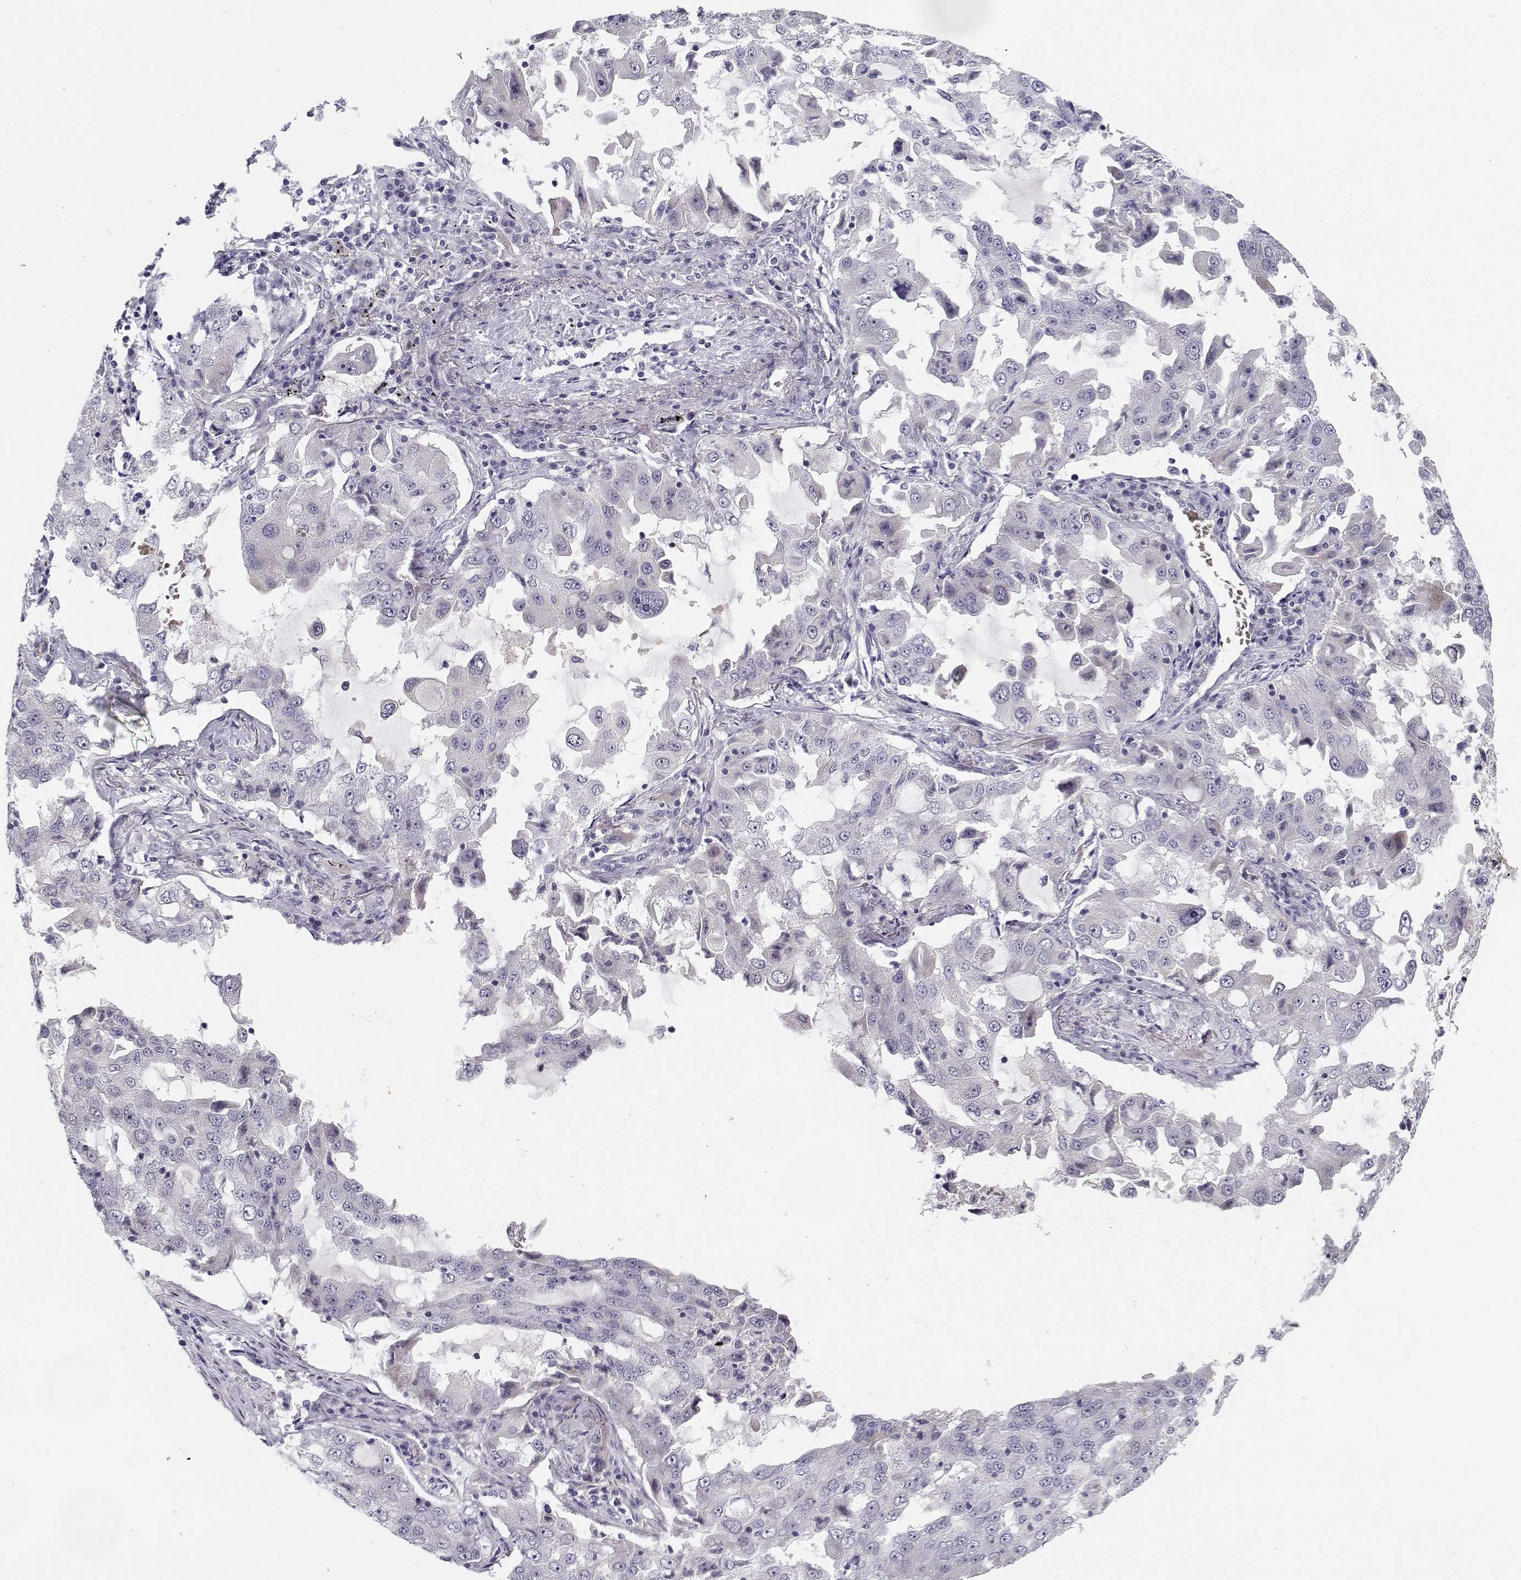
{"staining": {"intensity": "negative", "quantity": "none", "location": "none"}, "tissue": "lung cancer", "cell_type": "Tumor cells", "image_type": "cancer", "snomed": [{"axis": "morphology", "description": "Adenocarcinoma, NOS"}, {"axis": "topography", "description": "Lung"}], "caption": "Tumor cells are negative for protein expression in human lung cancer.", "gene": "DDX25", "patient": {"sex": "female", "age": 61}}